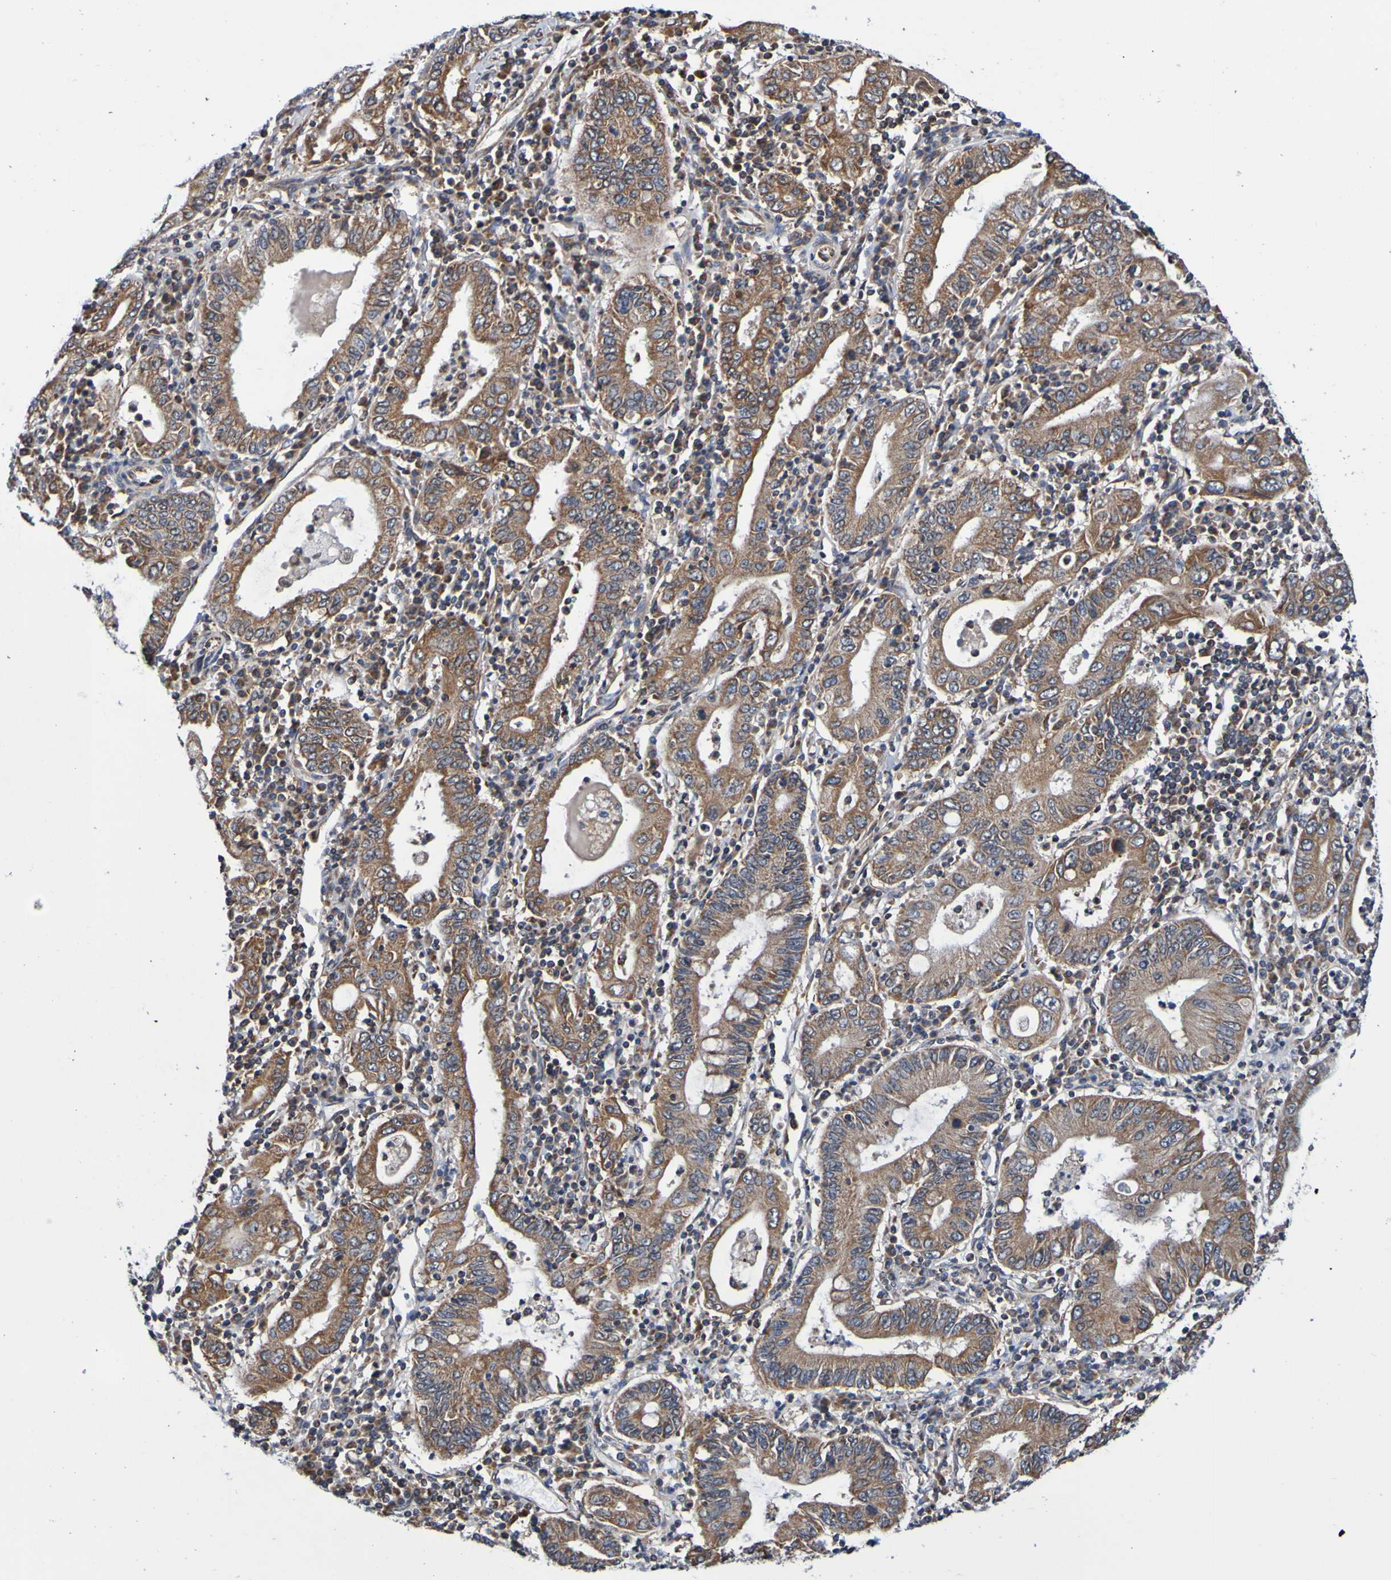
{"staining": {"intensity": "moderate", "quantity": ">75%", "location": "cytoplasmic/membranous"}, "tissue": "stomach cancer", "cell_type": "Tumor cells", "image_type": "cancer", "snomed": [{"axis": "morphology", "description": "Normal tissue, NOS"}, {"axis": "morphology", "description": "Adenocarcinoma, NOS"}, {"axis": "topography", "description": "Esophagus"}, {"axis": "topography", "description": "Stomach, upper"}, {"axis": "topography", "description": "Peripheral nerve tissue"}], "caption": "Human adenocarcinoma (stomach) stained with a brown dye demonstrates moderate cytoplasmic/membranous positive expression in about >75% of tumor cells.", "gene": "AXIN1", "patient": {"sex": "male", "age": 62}}